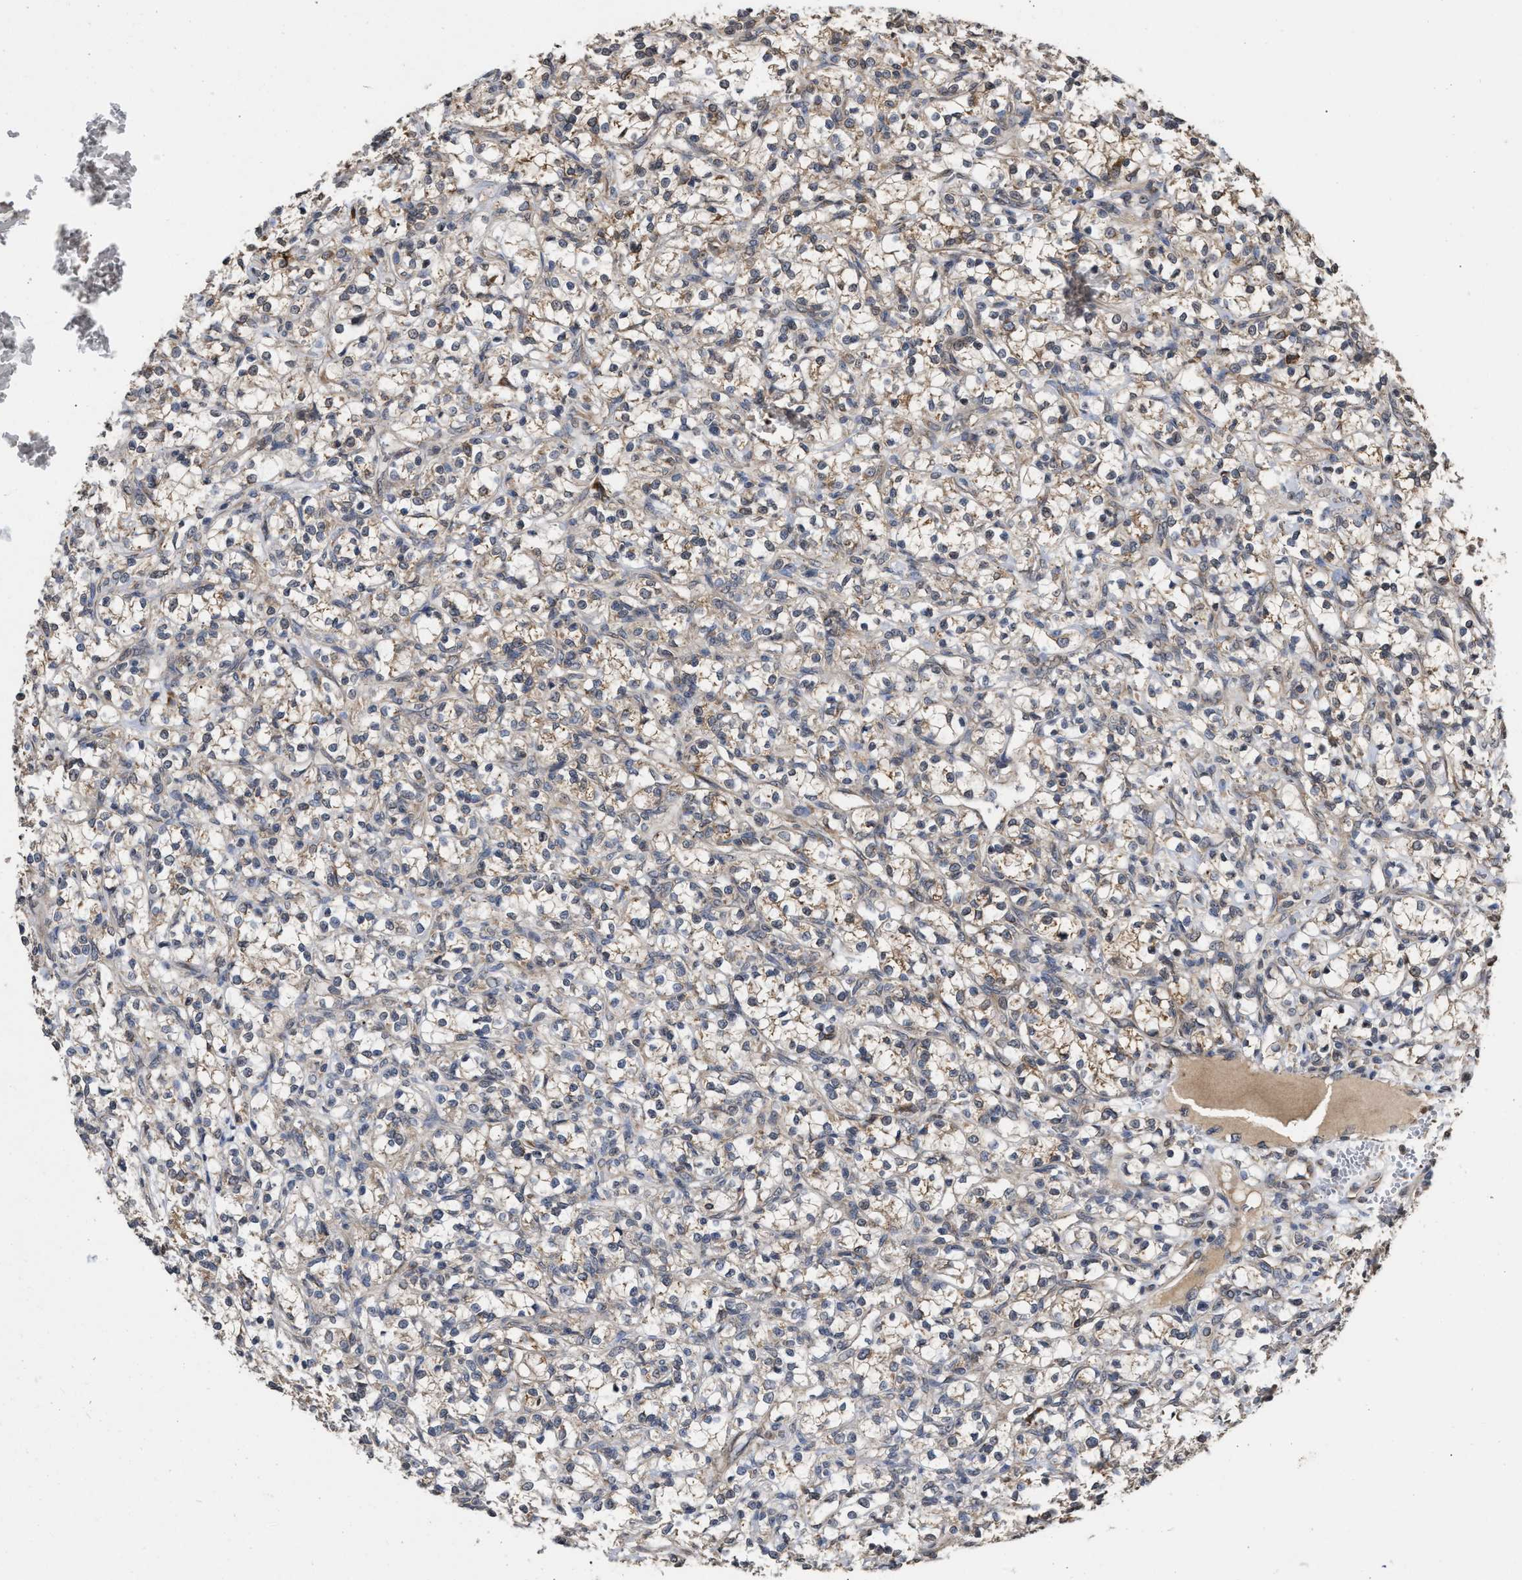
{"staining": {"intensity": "moderate", "quantity": "25%-75%", "location": "cytoplasmic/membranous"}, "tissue": "renal cancer", "cell_type": "Tumor cells", "image_type": "cancer", "snomed": [{"axis": "morphology", "description": "Adenocarcinoma, NOS"}, {"axis": "topography", "description": "Kidney"}], "caption": "Immunohistochemistry staining of adenocarcinoma (renal), which reveals medium levels of moderate cytoplasmic/membranous expression in about 25%-75% of tumor cells indicating moderate cytoplasmic/membranous protein positivity. The staining was performed using DAB (brown) for protein detection and nuclei were counterstained in hematoxylin (blue).", "gene": "SAR1A", "patient": {"sex": "female", "age": 69}}